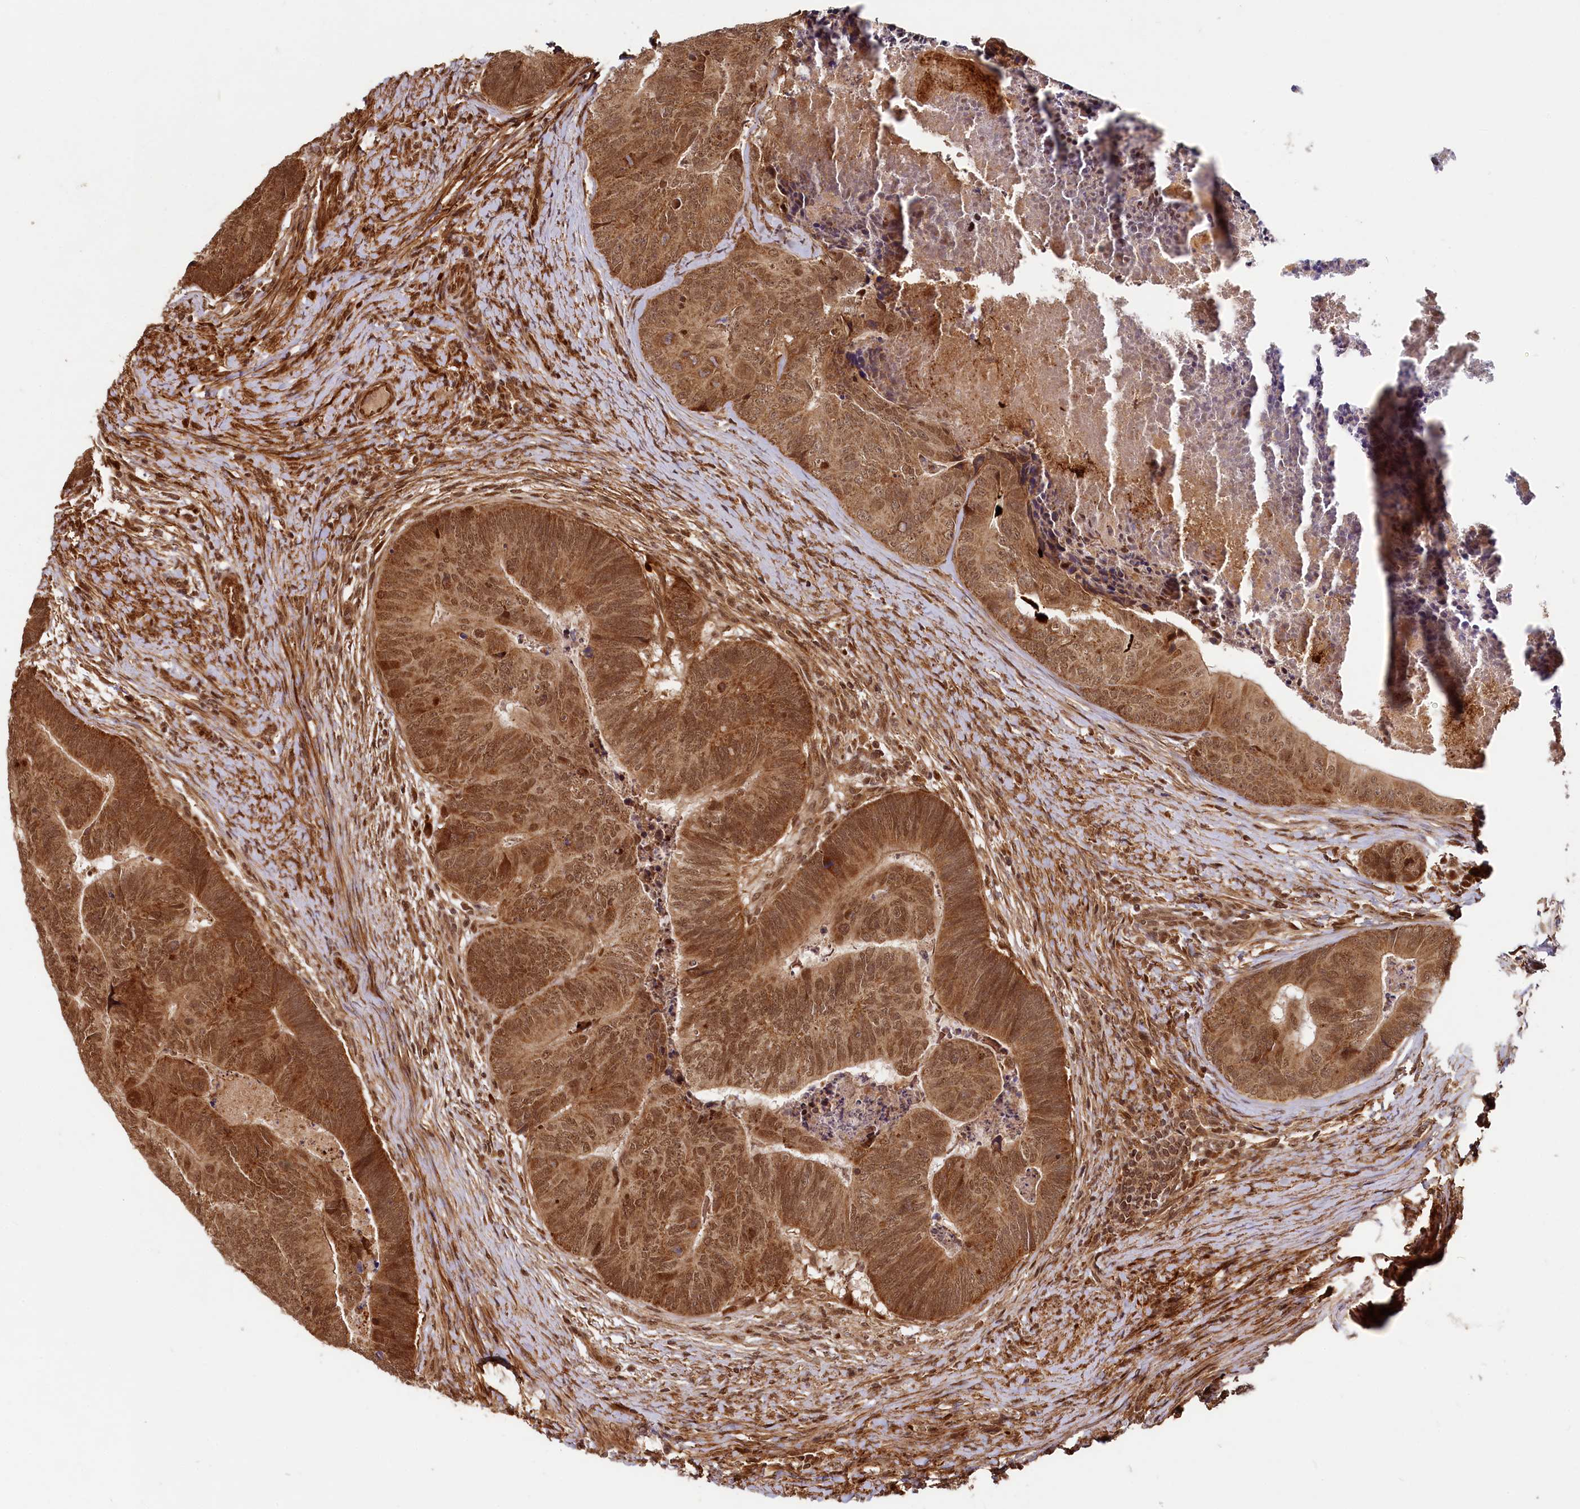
{"staining": {"intensity": "moderate", "quantity": ">75%", "location": "cytoplasmic/membranous,nuclear"}, "tissue": "colorectal cancer", "cell_type": "Tumor cells", "image_type": "cancer", "snomed": [{"axis": "morphology", "description": "Adenocarcinoma, NOS"}, {"axis": "topography", "description": "Colon"}], "caption": "Immunohistochemistry (IHC) of colorectal cancer (adenocarcinoma) shows medium levels of moderate cytoplasmic/membranous and nuclear positivity in about >75% of tumor cells.", "gene": "TRIM23", "patient": {"sex": "female", "age": 67}}